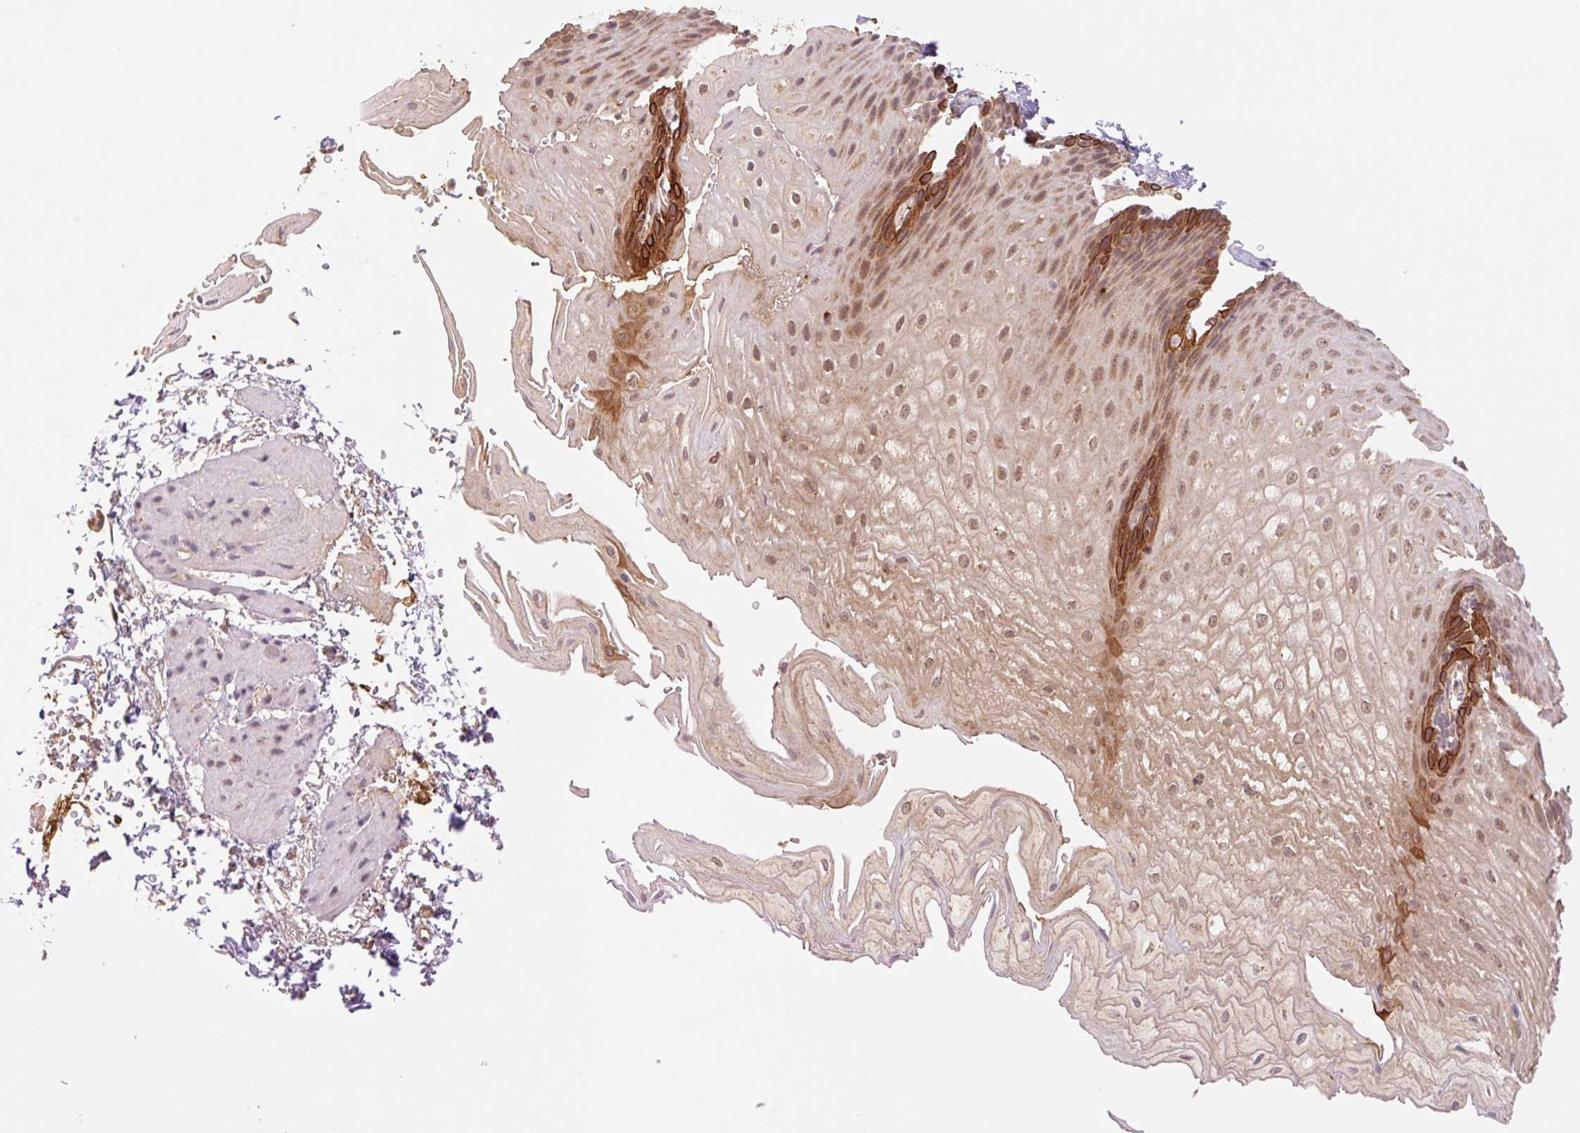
{"staining": {"intensity": "strong", "quantity": "25%-75%", "location": "cytoplasmic/membranous"}, "tissue": "esophagus", "cell_type": "Squamous epithelial cells", "image_type": "normal", "snomed": [{"axis": "morphology", "description": "Normal tissue, NOS"}, {"axis": "topography", "description": "Esophagus"}], "caption": "Protein expression analysis of normal esophagus demonstrates strong cytoplasmic/membranous expression in approximately 25%-75% of squamous epithelial cells.", "gene": "YJU2B", "patient": {"sex": "male", "age": 70}}